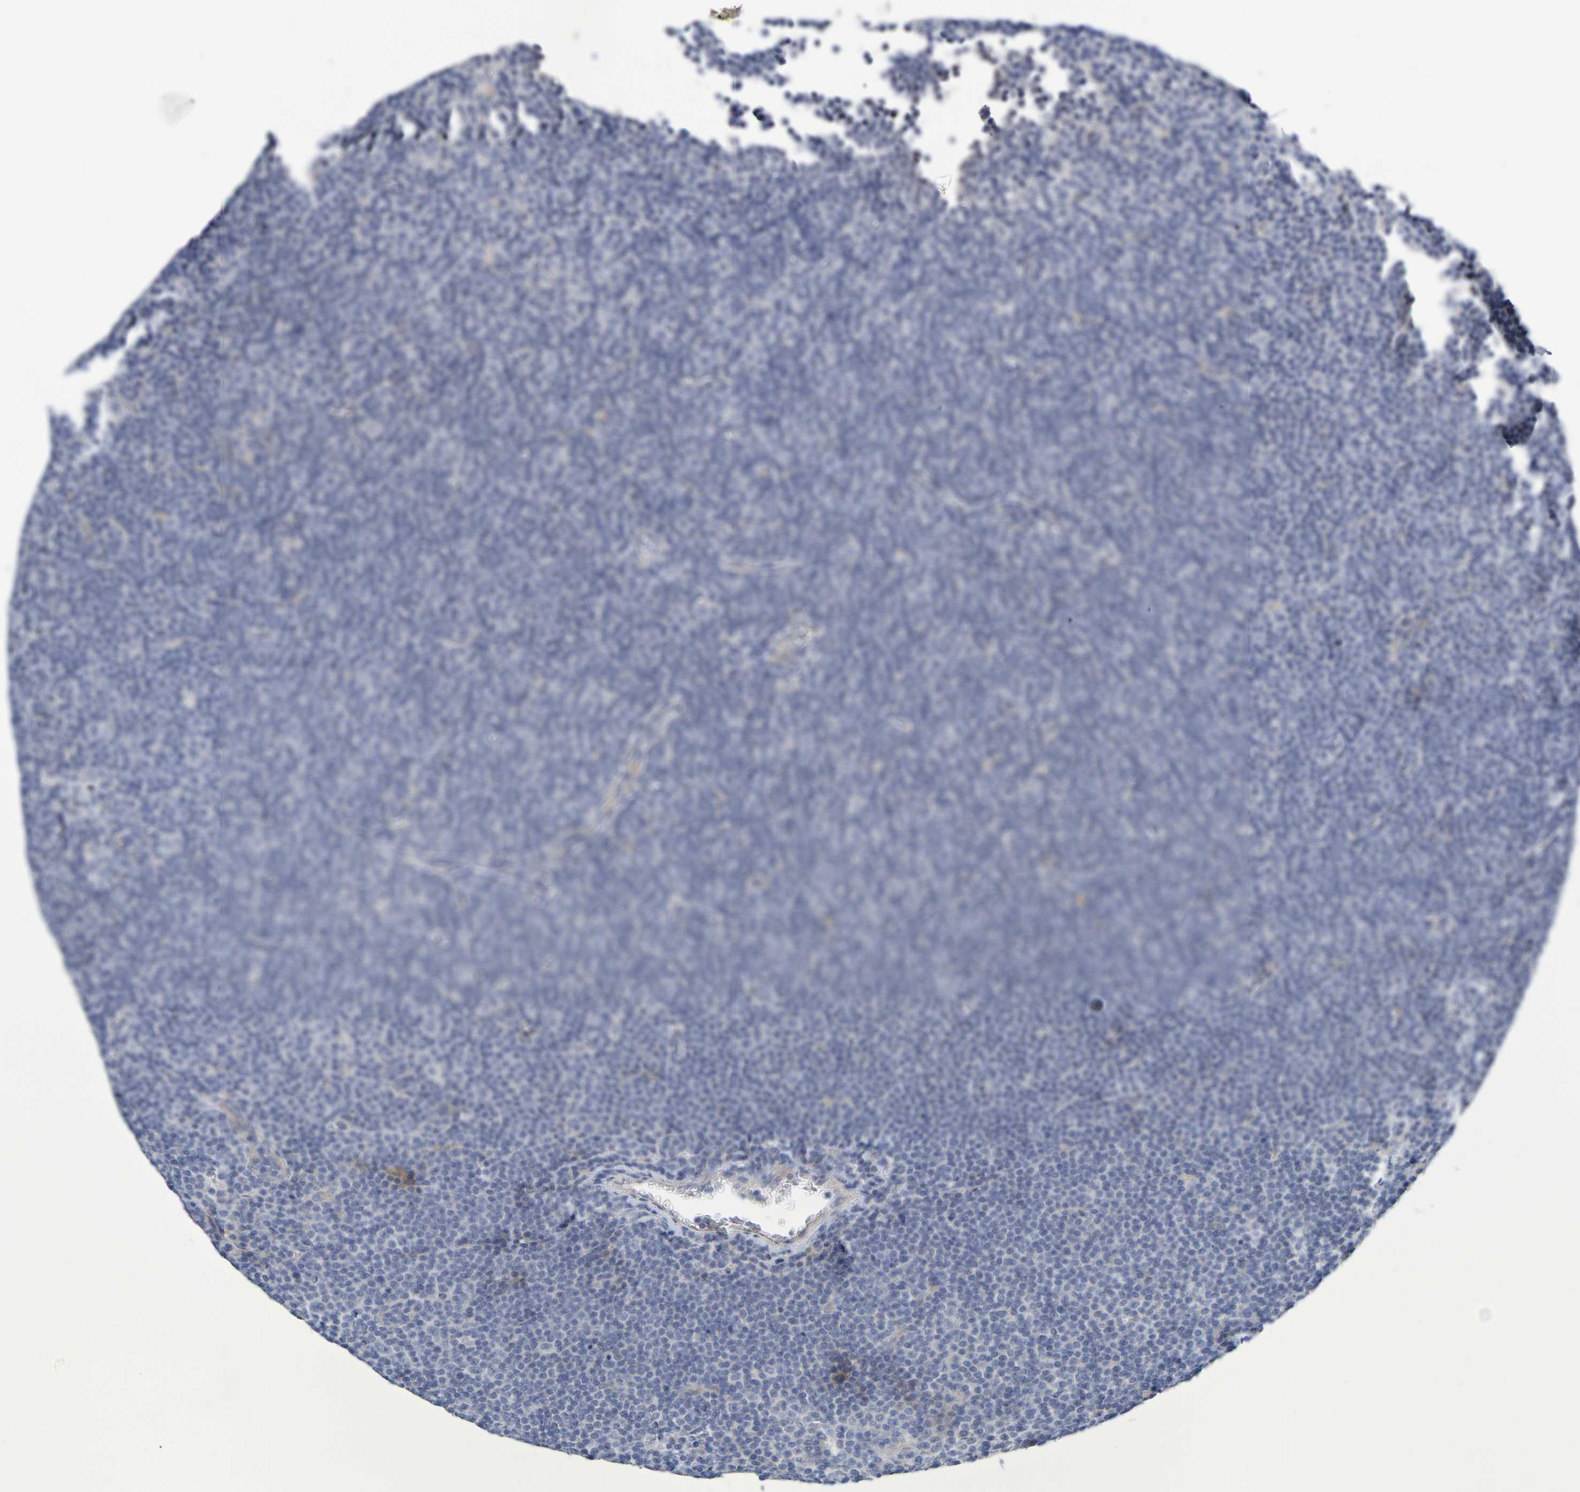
{"staining": {"intensity": "negative", "quantity": "none", "location": "none"}, "tissue": "lymphoma", "cell_type": "Tumor cells", "image_type": "cancer", "snomed": [{"axis": "morphology", "description": "Malignant lymphoma, non-Hodgkin's type, Low grade"}, {"axis": "topography", "description": "Lymph node"}], "caption": "Immunohistochemical staining of malignant lymphoma, non-Hodgkin's type (low-grade) reveals no significant staining in tumor cells. (Immunohistochemistry (ihc), brightfield microscopy, high magnification).", "gene": "SDC4", "patient": {"sex": "female", "age": 67}}